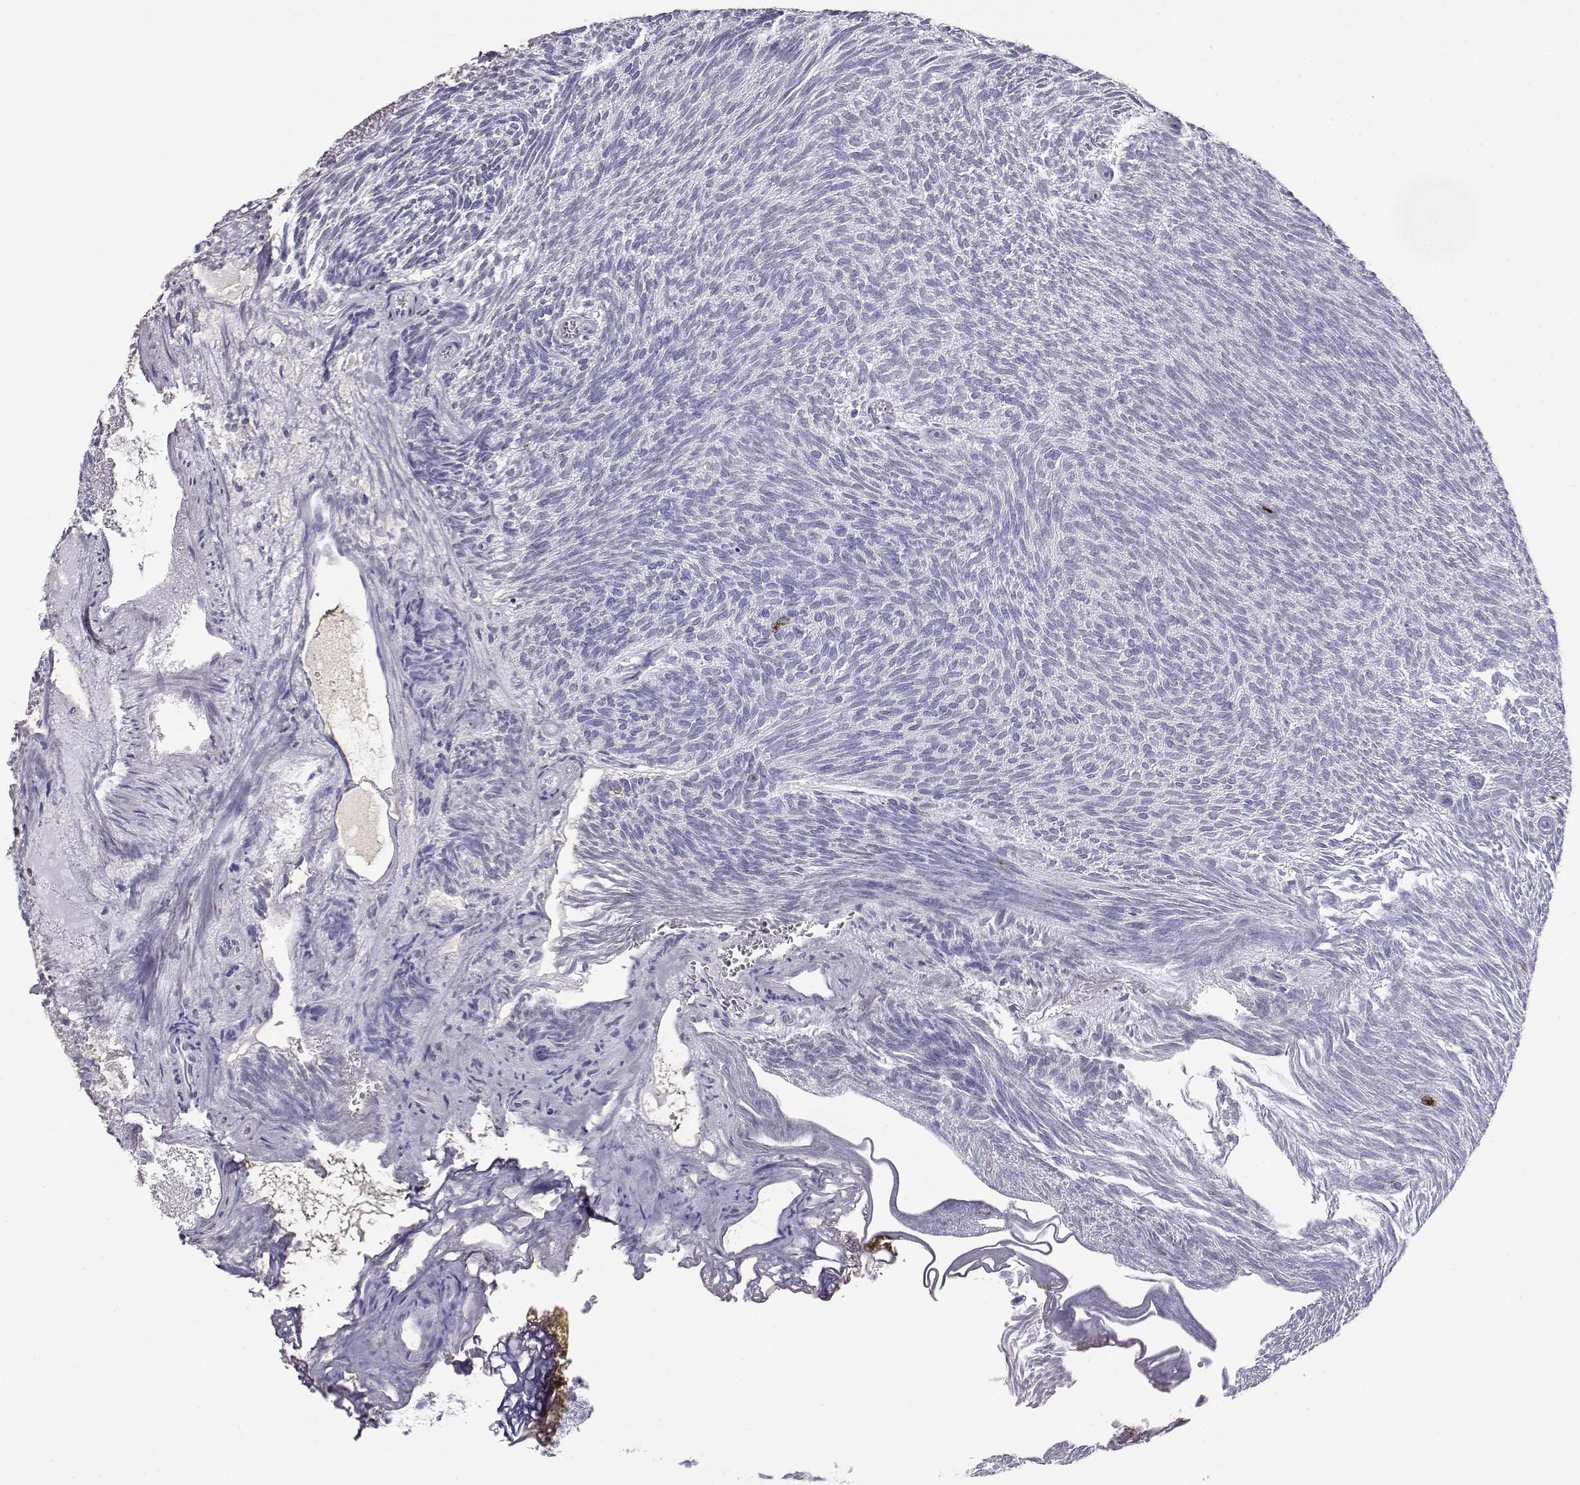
{"staining": {"intensity": "negative", "quantity": "none", "location": "none"}, "tissue": "urothelial cancer", "cell_type": "Tumor cells", "image_type": "cancer", "snomed": [{"axis": "morphology", "description": "Urothelial carcinoma, Low grade"}, {"axis": "topography", "description": "Urinary bladder"}], "caption": "This is an immunohistochemistry micrograph of urothelial cancer. There is no staining in tumor cells.", "gene": "ITLN2", "patient": {"sex": "male", "age": 77}}